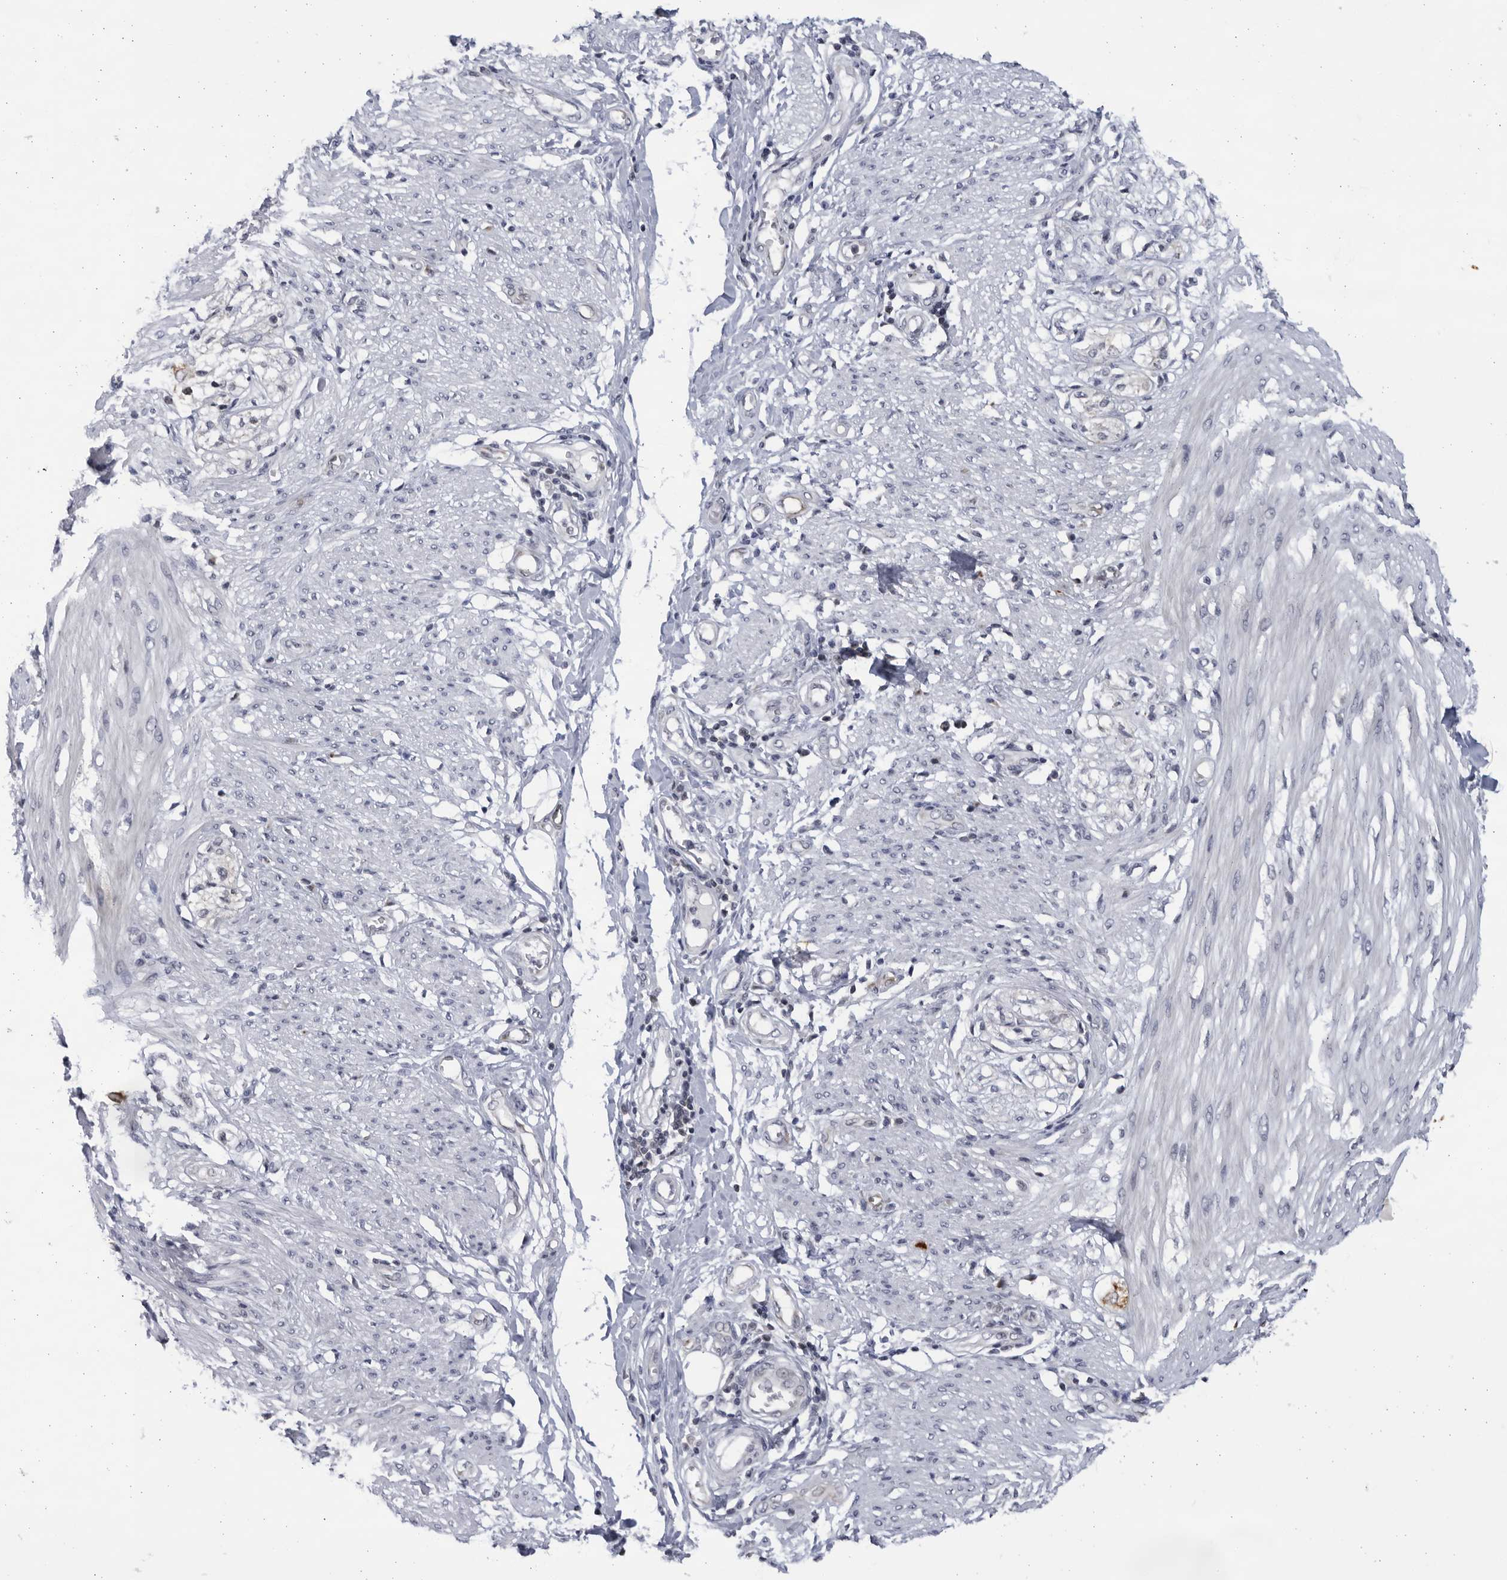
{"staining": {"intensity": "negative", "quantity": "none", "location": "none"}, "tissue": "smooth muscle", "cell_type": "Smooth muscle cells", "image_type": "normal", "snomed": [{"axis": "morphology", "description": "Normal tissue, NOS"}, {"axis": "morphology", "description": "Adenocarcinoma, NOS"}, {"axis": "topography", "description": "Colon"}, {"axis": "topography", "description": "Peripheral nerve tissue"}], "caption": "High magnification brightfield microscopy of benign smooth muscle stained with DAB (brown) and counterstained with hematoxylin (blue): smooth muscle cells show no significant positivity.", "gene": "SLC25A22", "patient": {"sex": "male", "age": 14}}